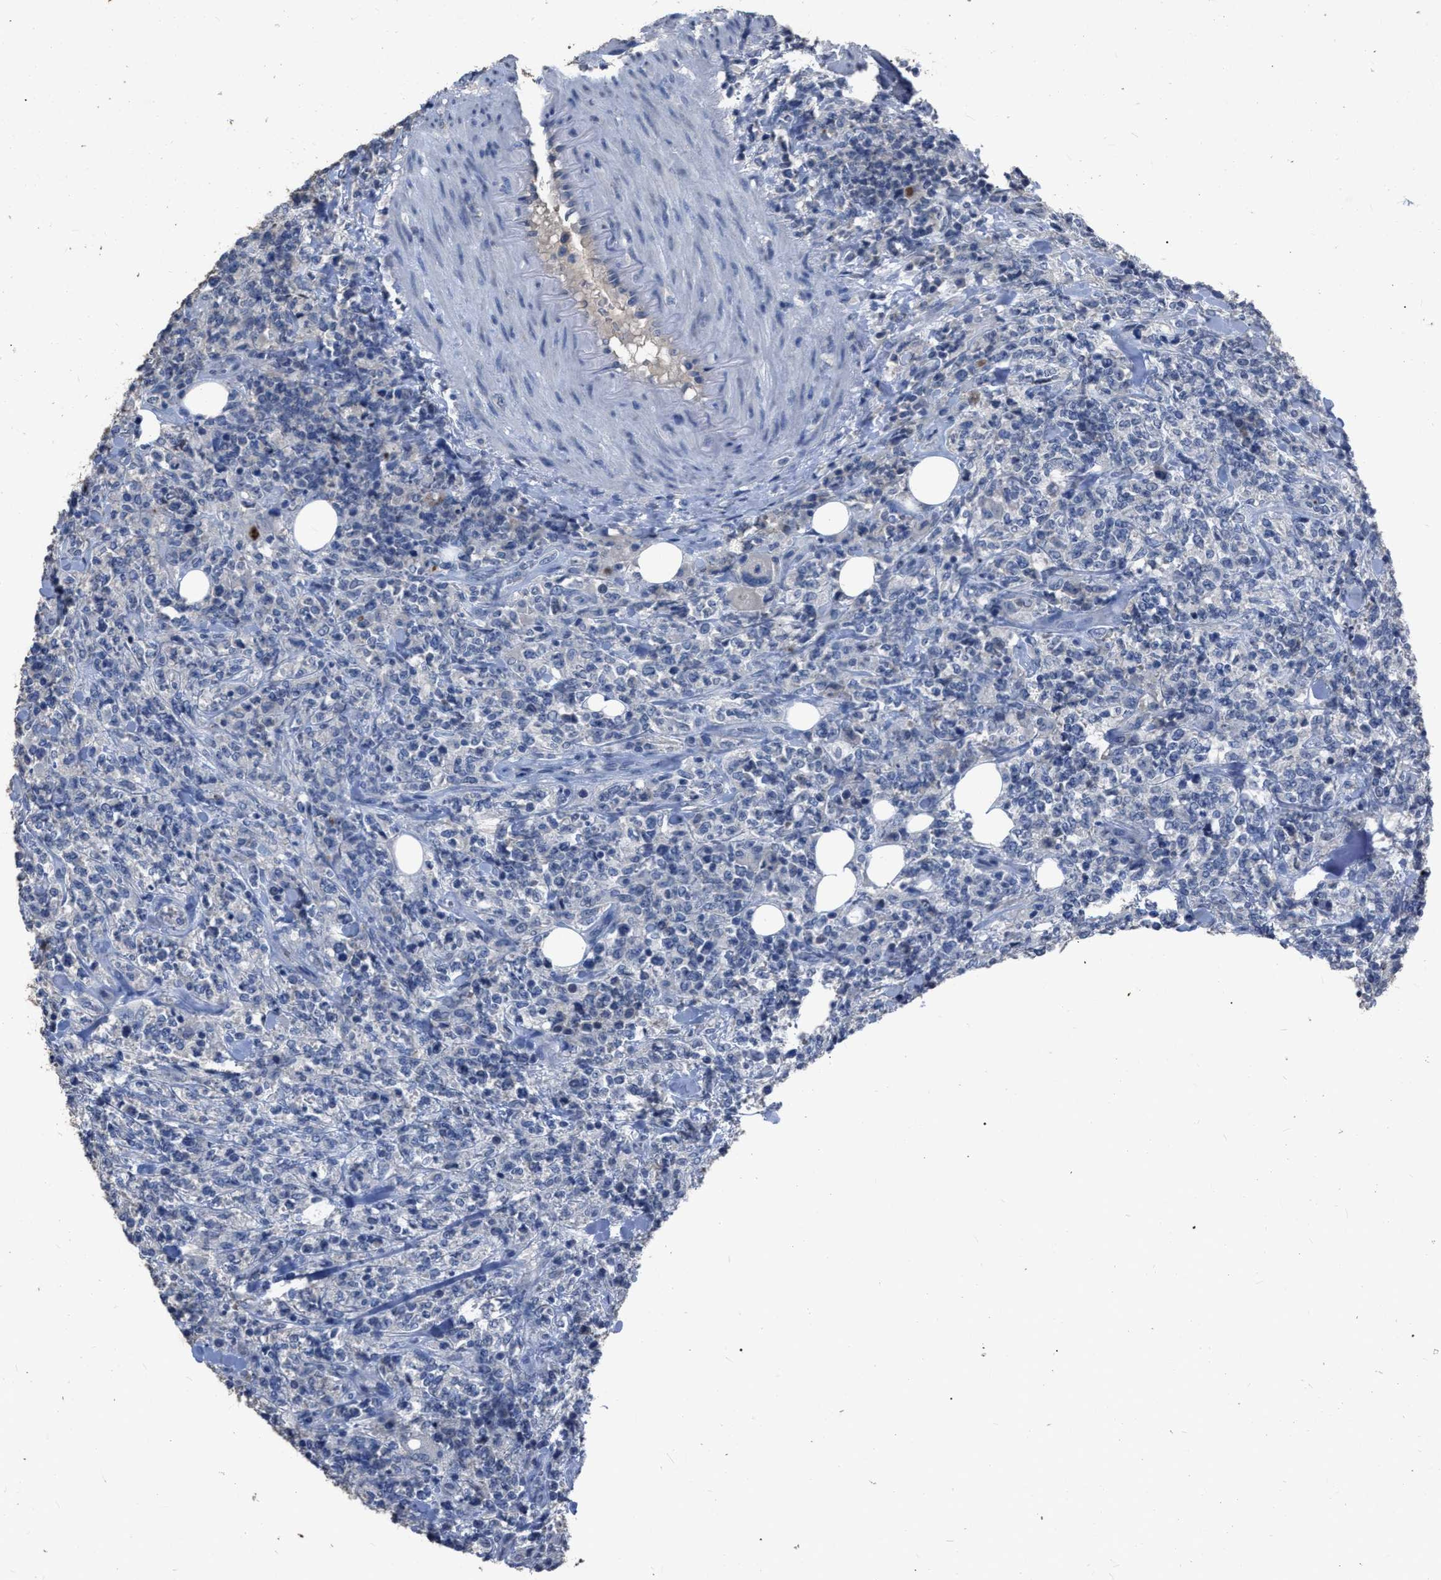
{"staining": {"intensity": "negative", "quantity": "none", "location": "none"}, "tissue": "lymphoma", "cell_type": "Tumor cells", "image_type": "cancer", "snomed": [{"axis": "morphology", "description": "Malignant lymphoma, non-Hodgkin's type, High grade"}, {"axis": "topography", "description": "Soft tissue"}], "caption": "High-grade malignant lymphoma, non-Hodgkin's type was stained to show a protein in brown. There is no significant staining in tumor cells.", "gene": "HABP2", "patient": {"sex": "male", "age": 18}}